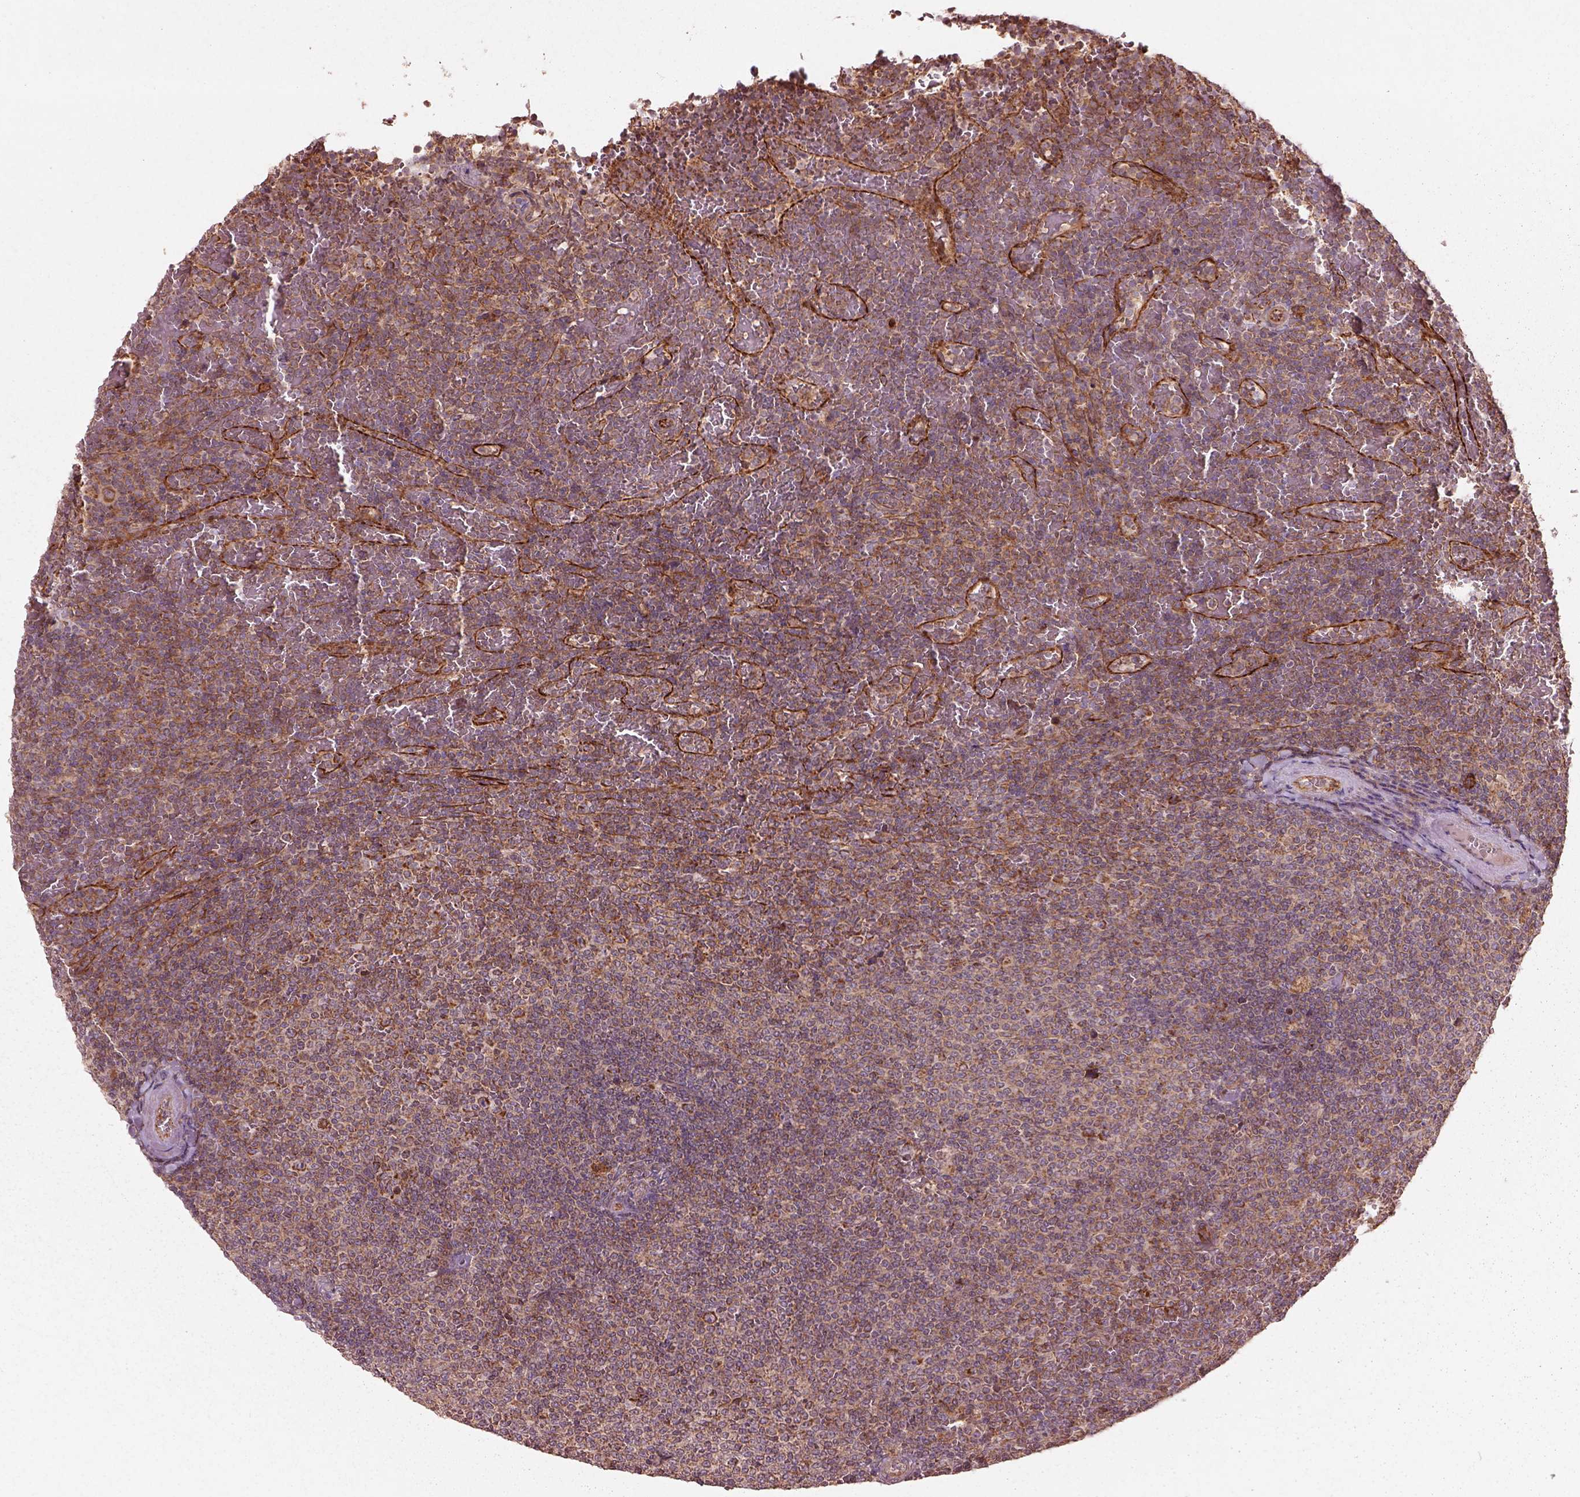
{"staining": {"intensity": "moderate", "quantity": "25%-75%", "location": "cytoplasmic/membranous"}, "tissue": "lymphoma", "cell_type": "Tumor cells", "image_type": "cancer", "snomed": [{"axis": "morphology", "description": "Malignant lymphoma, non-Hodgkin's type, Low grade"}, {"axis": "topography", "description": "Spleen"}], "caption": "This image exhibits immunohistochemistry staining of lymphoma, with medium moderate cytoplasmic/membranous expression in about 25%-75% of tumor cells.", "gene": "SLC25A5", "patient": {"sex": "female", "age": 77}}